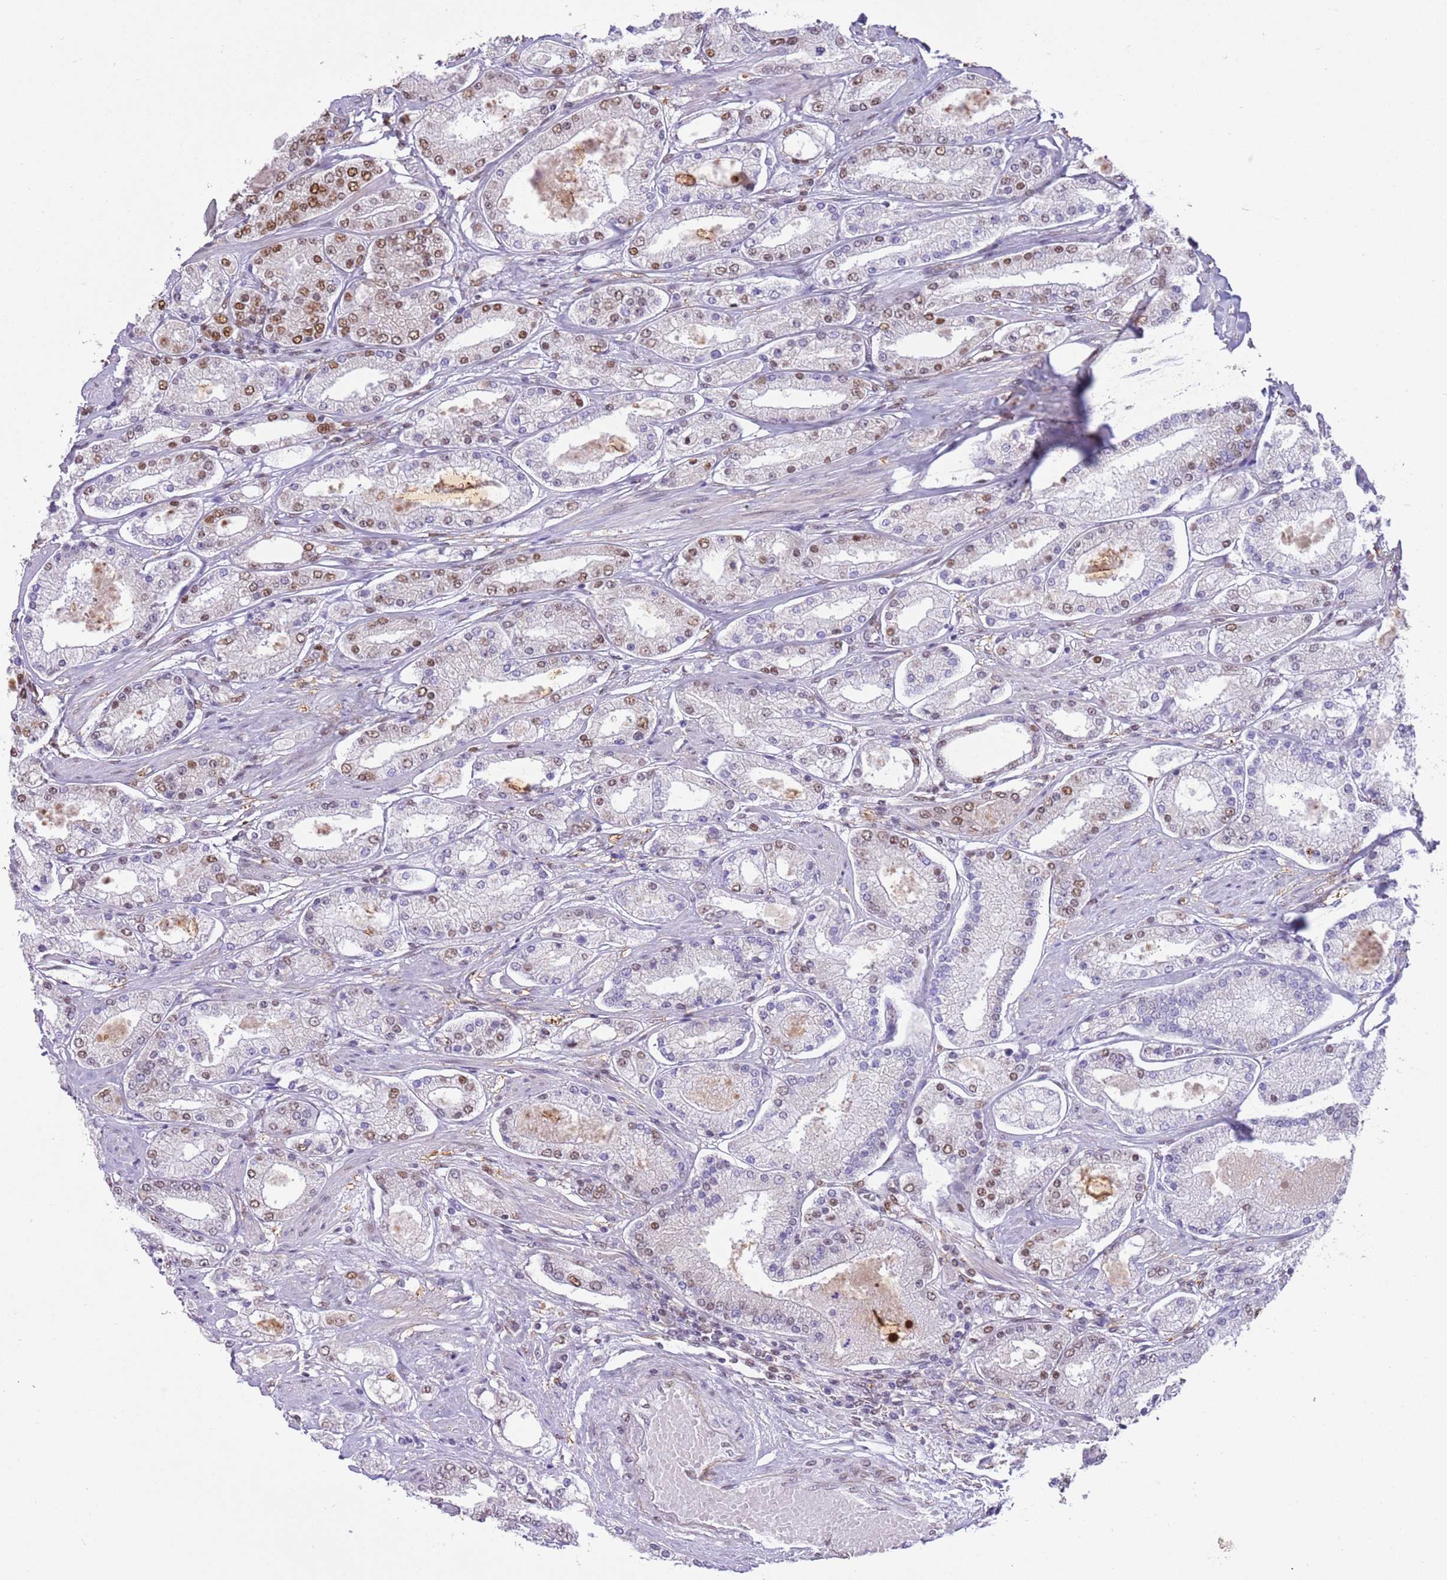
{"staining": {"intensity": "moderate", "quantity": "25%-75%", "location": "nuclear"}, "tissue": "prostate cancer", "cell_type": "Tumor cells", "image_type": "cancer", "snomed": [{"axis": "morphology", "description": "Adenocarcinoma, High grade"}, {"axis": "topography", "description": "Prostate"}], "caption": "A medium amount of moderate nuclear positivity is appreciated in approximately 25%-75% of tumor cells in high-grade adenocarcinoma (prostate) tissue.", "gene": "TRIM32", "patient": {"sex": "male", "age": 69}}